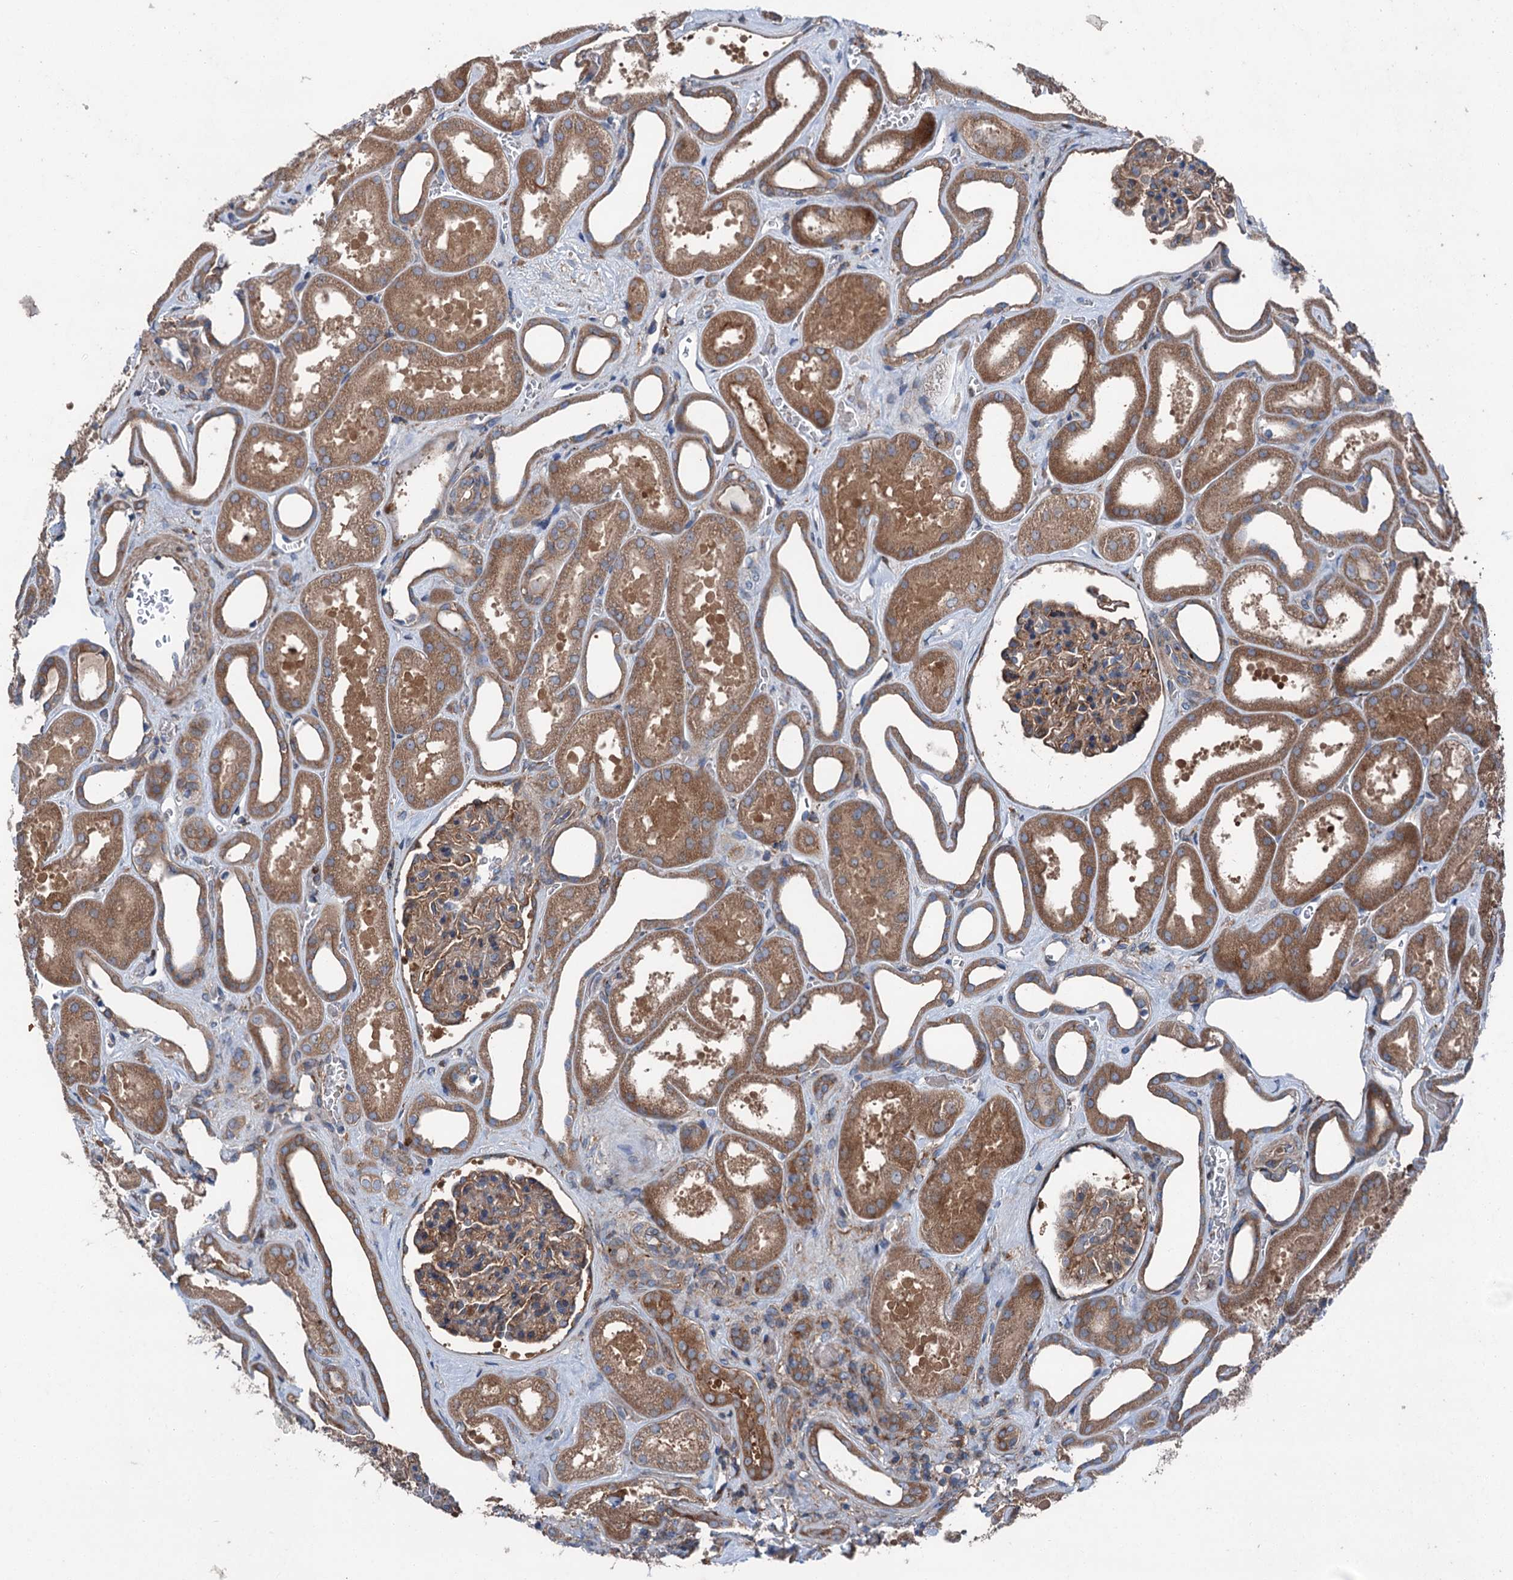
{"staining": {"intensity": "moderate", "quantity": ">75%", "location": "cytoplasmic/membranous"}, "tissue": "kidney", "cell_type": "Cells in glomeruli", "image_type": "normal", "snomed": [{"axis": "morphology", "description": "Normal tissue, NOS"}, {"axis": "morphology", "description": "Adenocarcinoma, NOS"}, {"axis": "topography", "description": "Kidney"}], "caption": "Benign kidney reveals moderate cytoplasmic/membranous staining in approximately >75% of cells in glomeruli The protein of interest is stained brown, and the nuclei are stained in blue (DAB IHC with brightfield microscopy, high magnification)..", "gene": "RUFY1", "patient": {"sex": "female", "age": 68}}